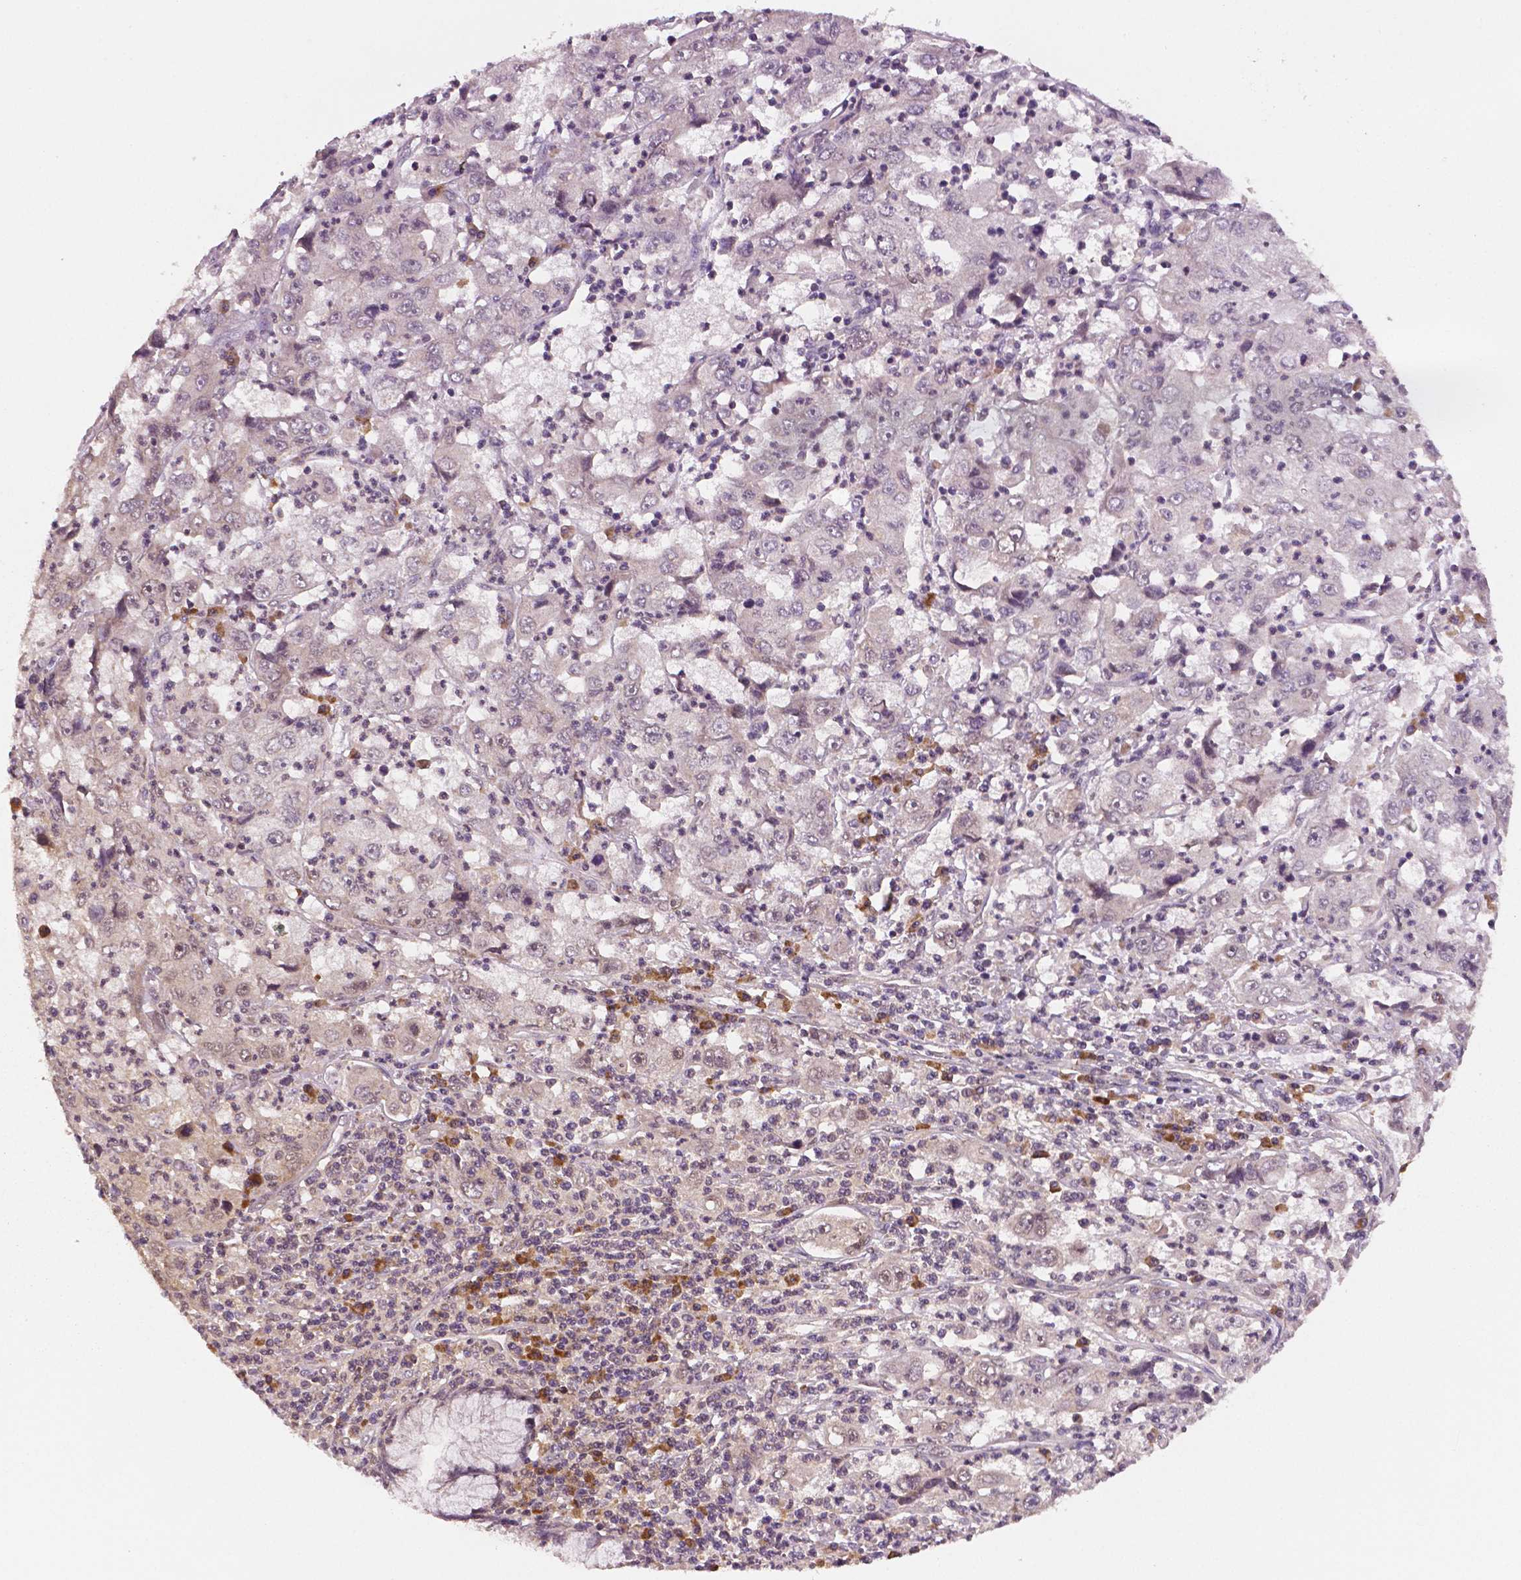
{"staining": {"intensity": "negative", "quantity": "none", "location": "none"}, "tissue": "cervical cancer", "cell_type": "Tumor cells", "image_type": "cancer", "snomed": [{"axis": "morphology", "description": "Squamous cell carcinoma, NOS"}, {"axis": "topography", "description": "Cervix"}], "caption": "There is no significant positivity in tumor cells of cervical cancer (squamous cell carcinoma).", "gene": "STAT3", "patient": {"sex": "female", "age": 36}}